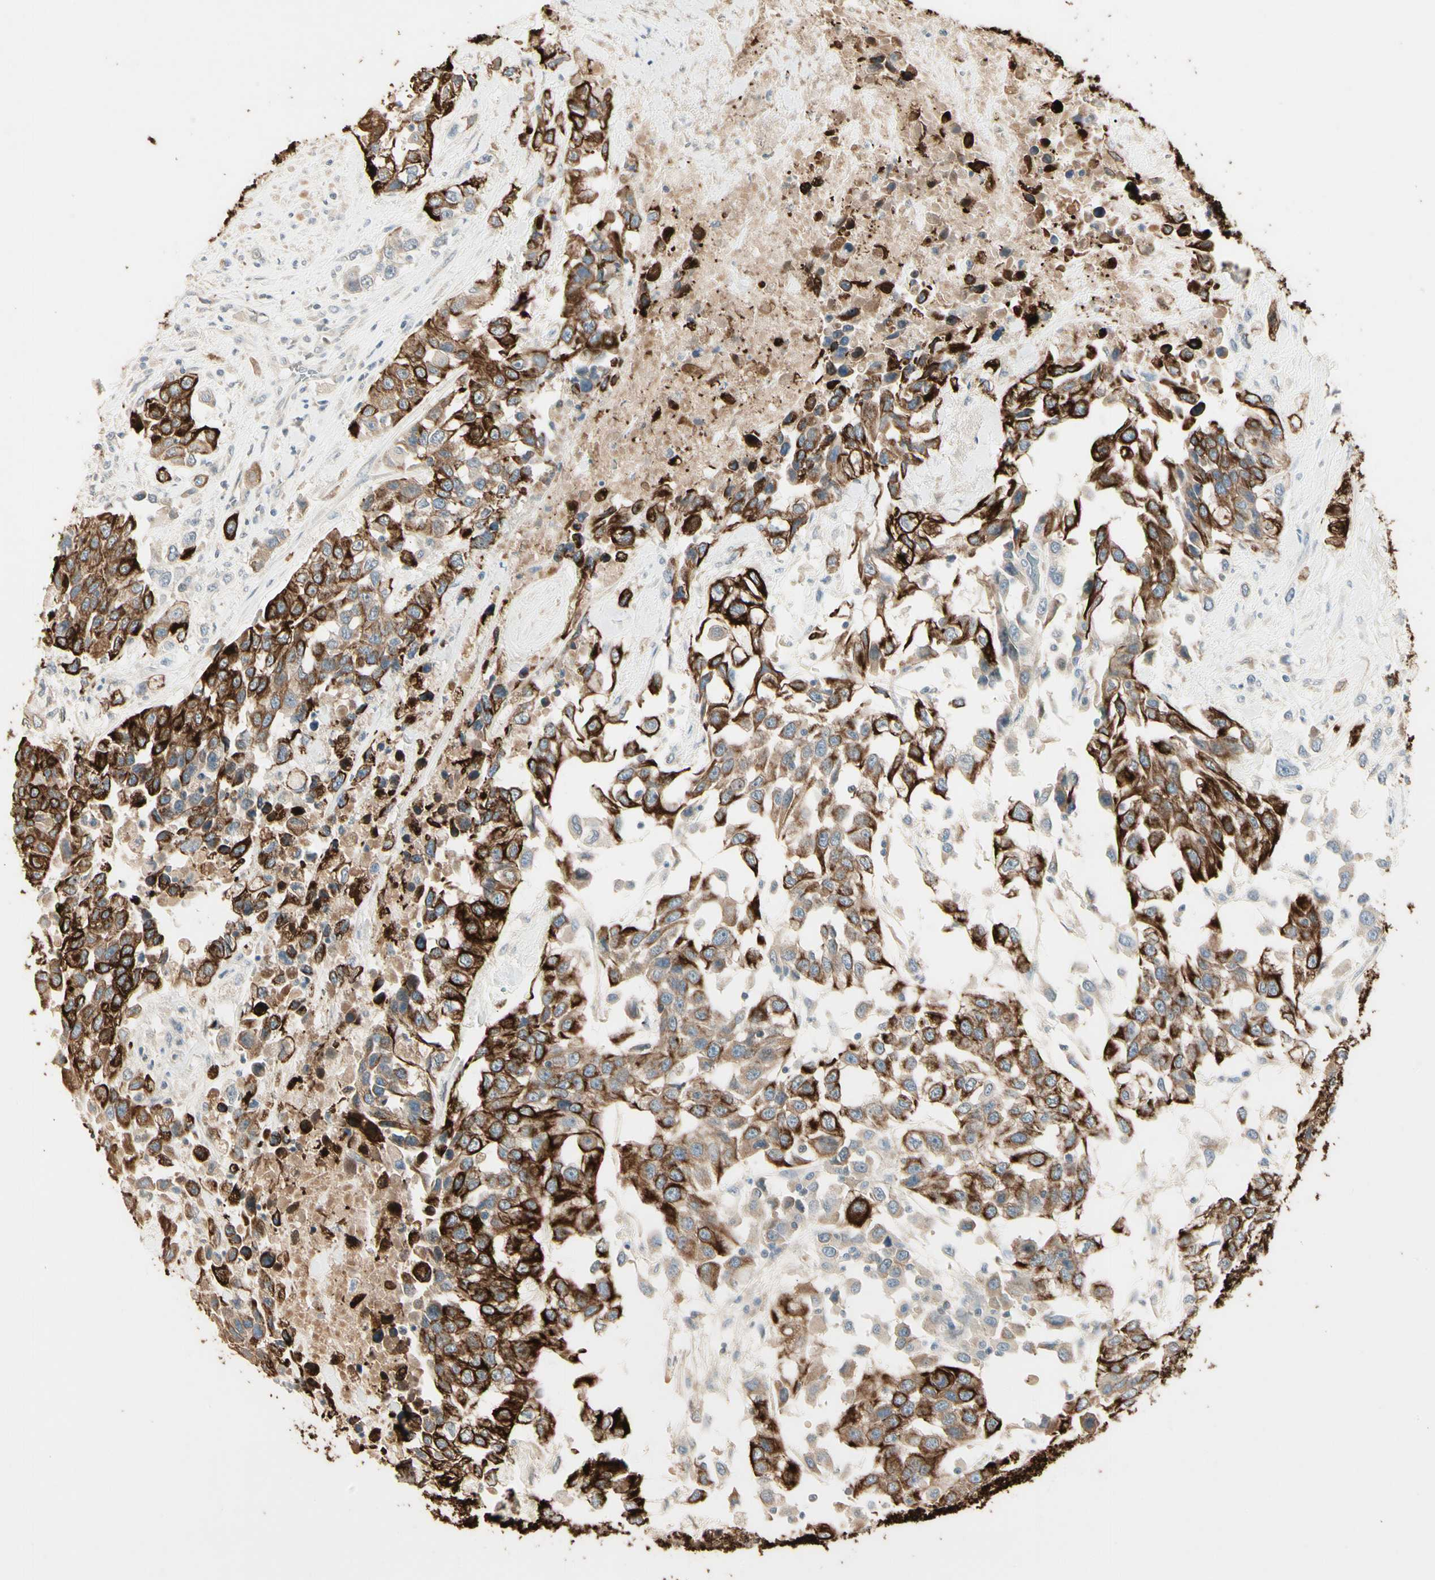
{"staining": {"intensity": "strong", "quantity": ">75%", "location": "cytoplasmic/membranous"}, "tissue": "urothelial cancer", "cell_type": "Tumor cells", "image_type": "cancer", "snomed": [{"axis": "morphology", "description": "Urothelial carcinoma, High grade"}, {"axis": "topography", "description": "Urinary bladder"}], "caption": "Immunohistochemistry staining of high-grade urothelial carcinoma, which displays high levels of strong cytoplasmic/membranous positivity in about >75% of tumor cells indicating strong cytoplasmic/membranous protein positivity. The staining was performed using DAB (3,3'-diaminobenzidine) (brown) for protein detection and nuclei were counterstained in hematoxylin (blue).", "gene": "SKIL", "patient": {"sex": "female", "age": 80}}